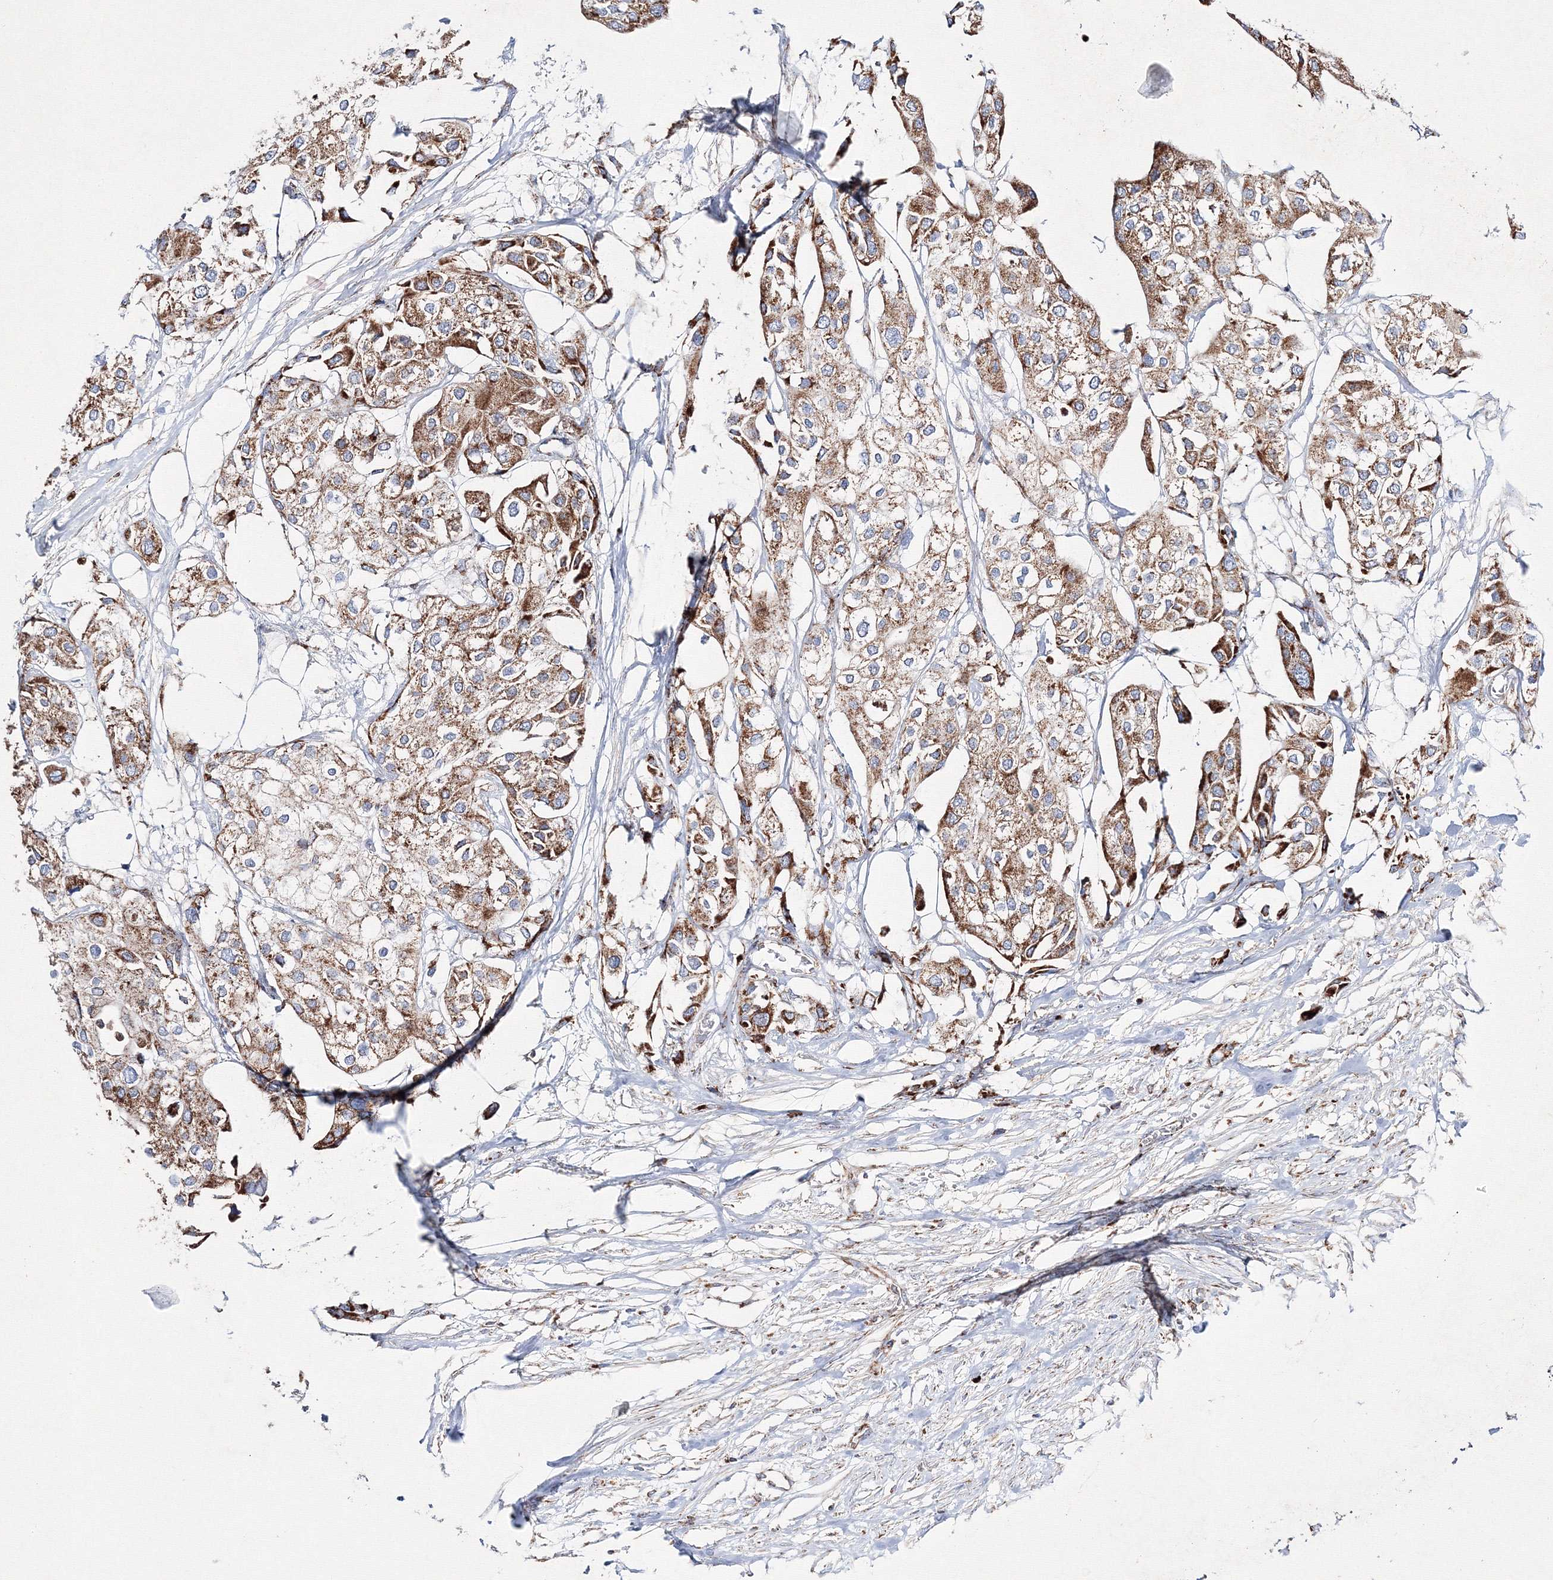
{"staining": {"intensity": "moderate", "quantity": ">75%", "location": "cytoplasmic/membranous"}, "tissue": "urothelial cancer", "cell_type": "Tumor cells", "image_type": "cancer", "snomed": [{"axis": "morphology", "description": "Urothelial carcinoma, High grade"}, {"axis": "topography", "description": "Urinary bladder"}], "caption": "High-grade urothelial carcinoma stained for a protein shows moderate cytoplasmic/membranous positivity in tumor cells. (Stains: DAB in brown, nuclei in blue, Microscopy: brightfield microscopy at high magnification).", "gene": "IGSF9", "patient": {"sex": "male", "age": 64}}